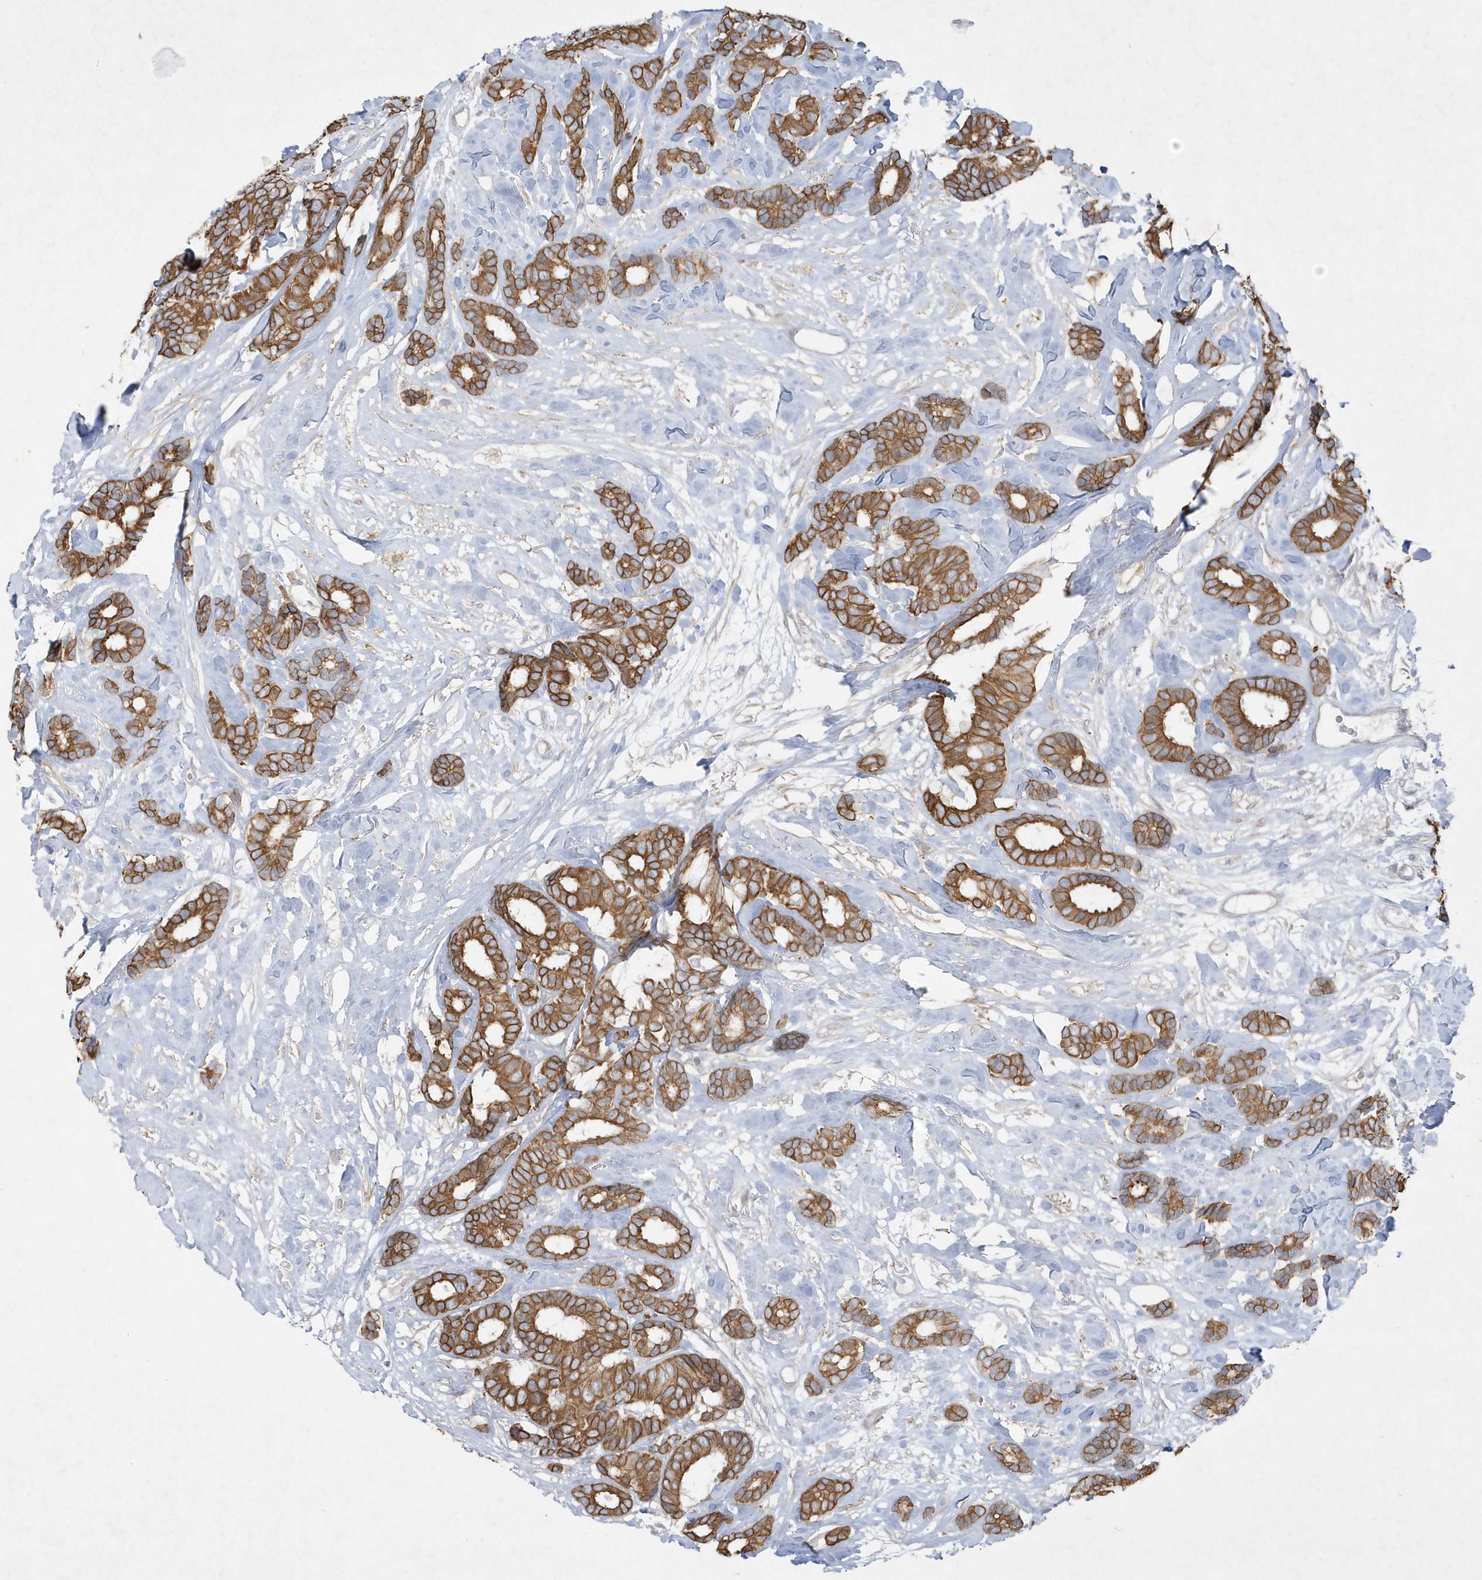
{"staining": {"intensity": "moderate", "quantity": ">75%", "location": "cytoplasmic/membranous"}, "tissue": "breast cancer", "cell_type": "Tumor cells", "image_type": "cancer", "snomed": [{"axis": "morphology", "description": "Duct carcinoma"}, {"axis": "topography", "description": "Breast"}], "caption": "This photomicrograph displays immunohistochemistry (IHC) staining of human breast cancer, with medium moderate cytoplasmic/membranous positivity in approximately >75% of tumor cells.", "gene": "LARS1", "patient": {"sex": "female", "age": 87}}